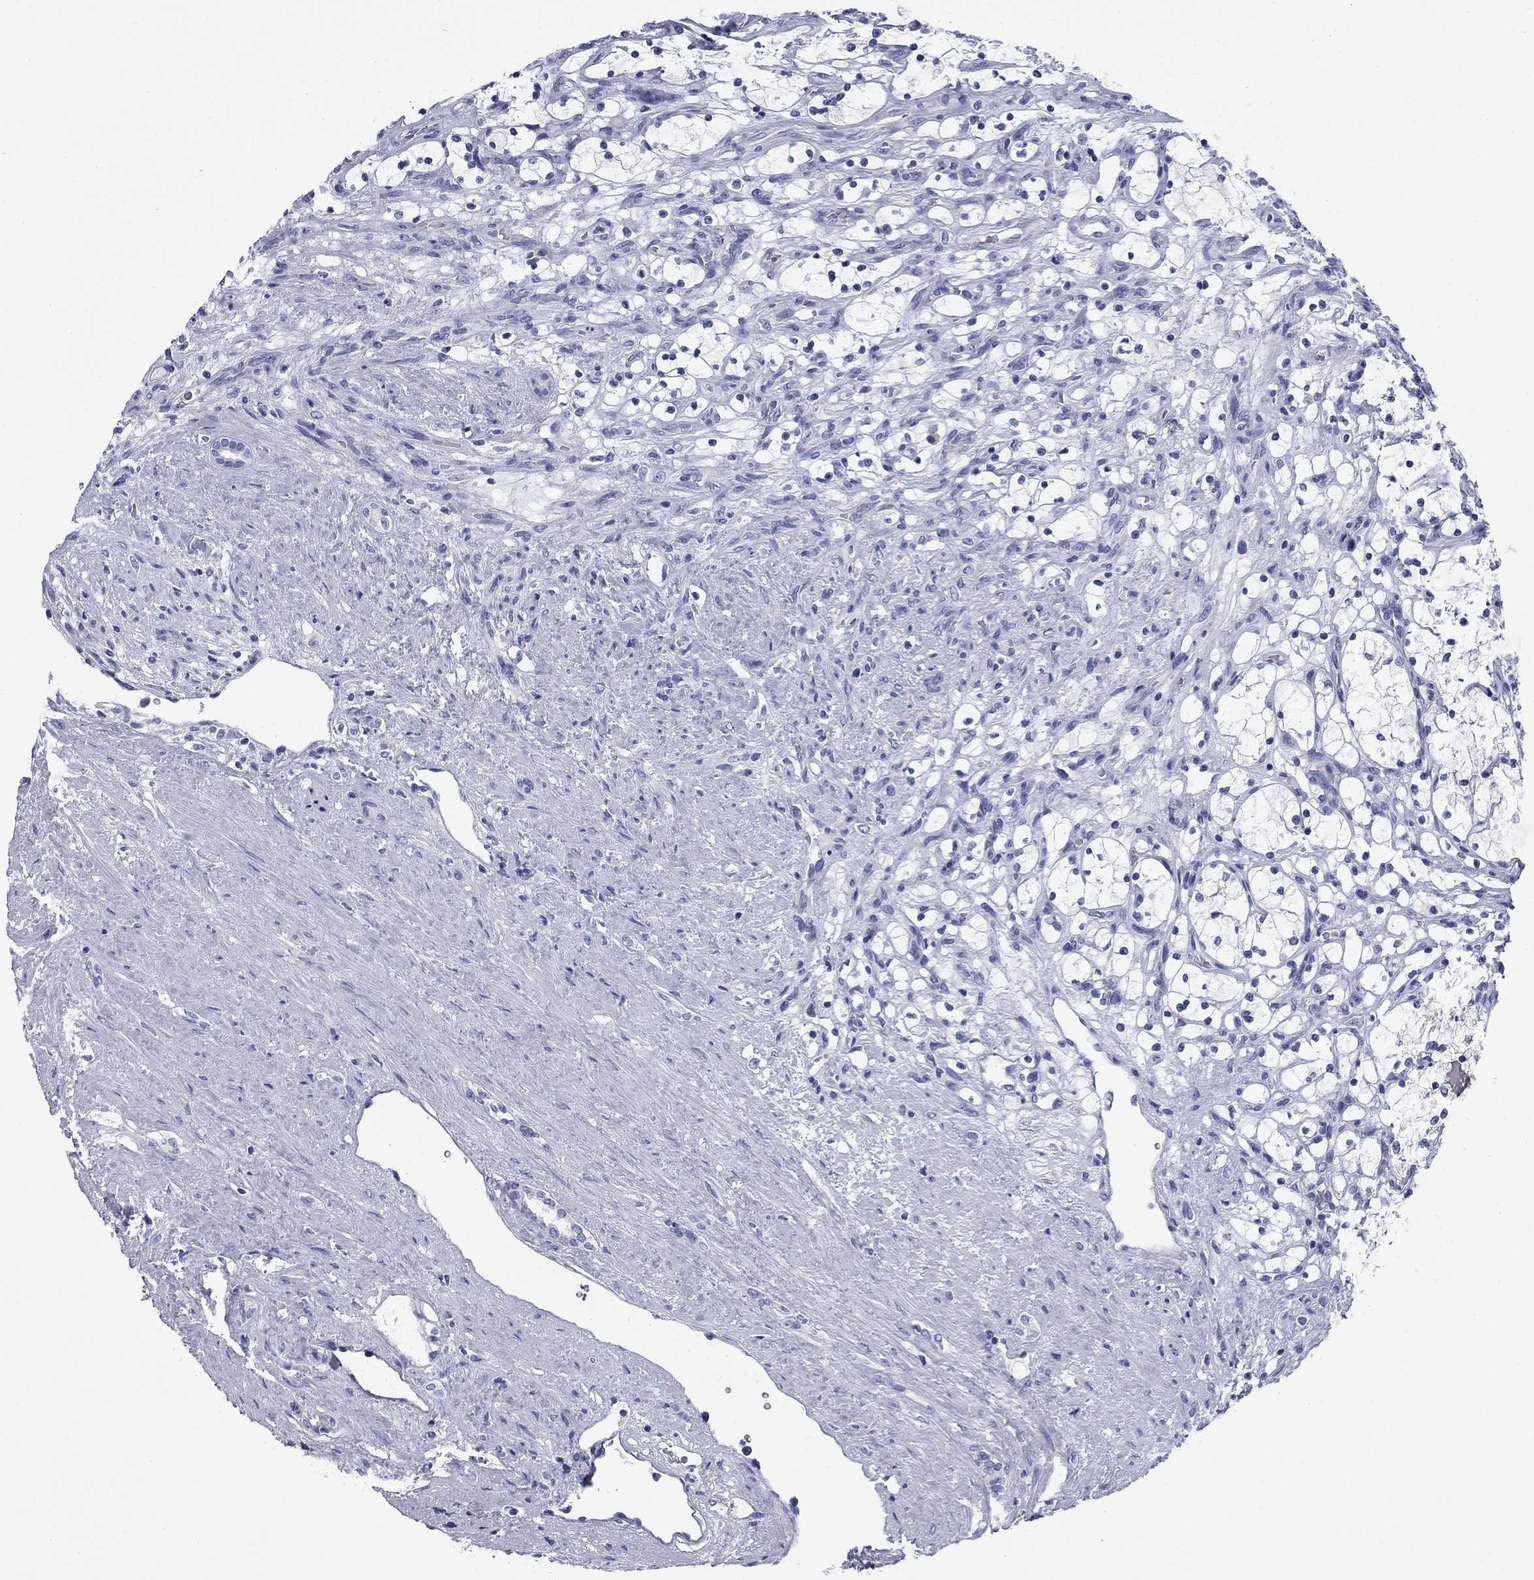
{"staining": {"intensity": "negative", "quantity": "none", "location": "none"}, "tissue": "renal cancer", "cell_type": "Tumor cells", "image_type": "cancer", "snomed": [{"axis": "morphology", "description": "Adenocarcinoma, NOS"}, {"axis": "topography", "description": "Kidney"}], "caption": "Immunohistochemistry photomicrograph of adenocarcinoma (renal) stained for a protein (brown), which reveals no expression in tumor cells.", "gene": "ABCC2", "patient": {"sex": "female", "age": 69}}